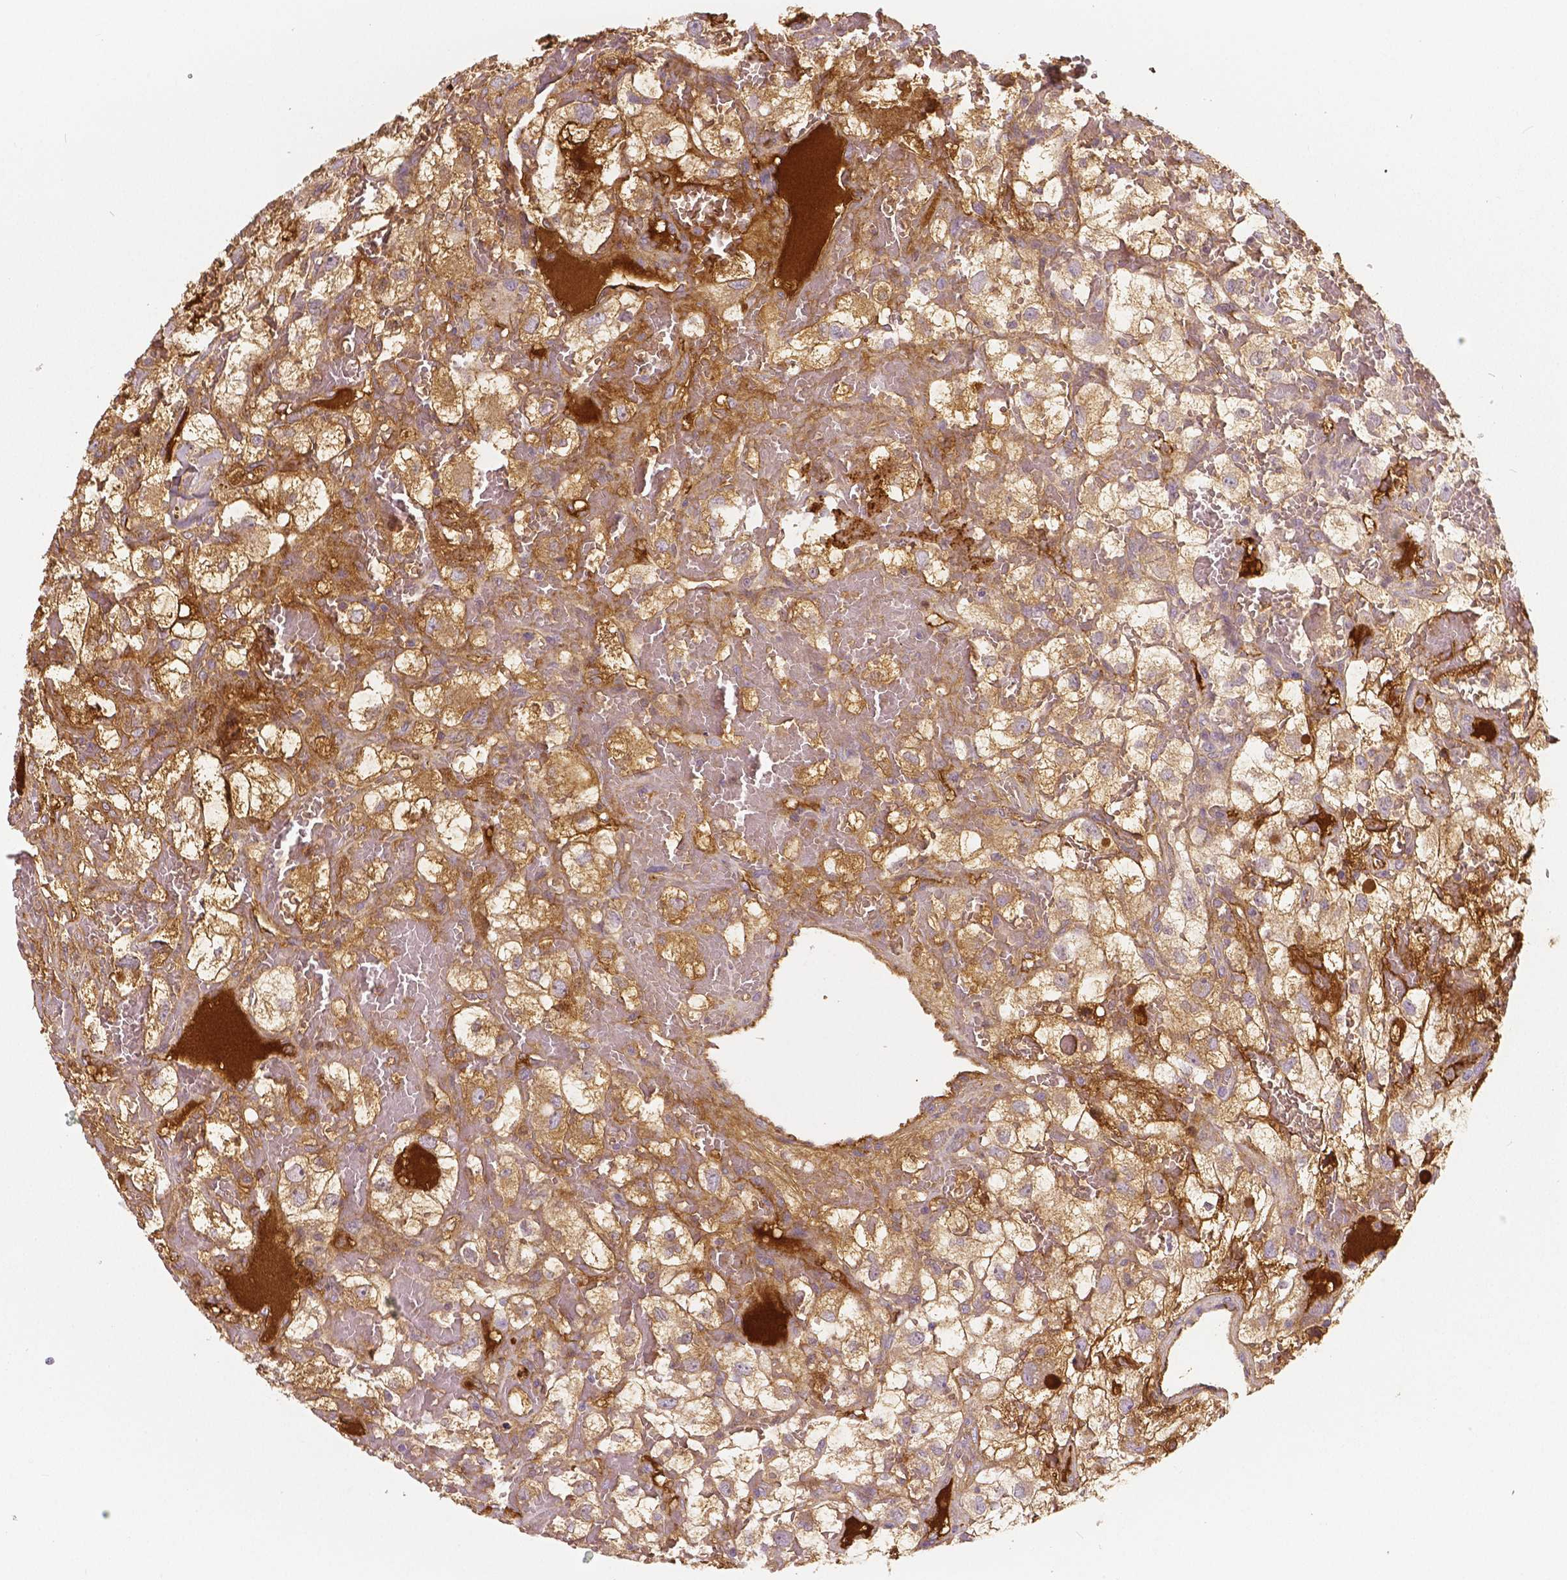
{"staining": {"intensity": "moderate", "quantity": ">75%", "location": "cytoplasmic/membranous"}, "tissue": "renal cancer", "cell_type": "Tumor cells", "image_type": "cancer", "snomed": [{"axis": "morphology", "description": "Adenocarcinoma, NOS"}, {"axis": "topography", "description": "Kidney"}], "caption": "DAB immunohistochemical staining of renal cancer (adenocarcinoma) exhibits moderate cytoplasmic/membranous protein staining in about >75% of tumor cells.", "gene": "APOA4", "patient": {"sex": "male", "age": 59}}